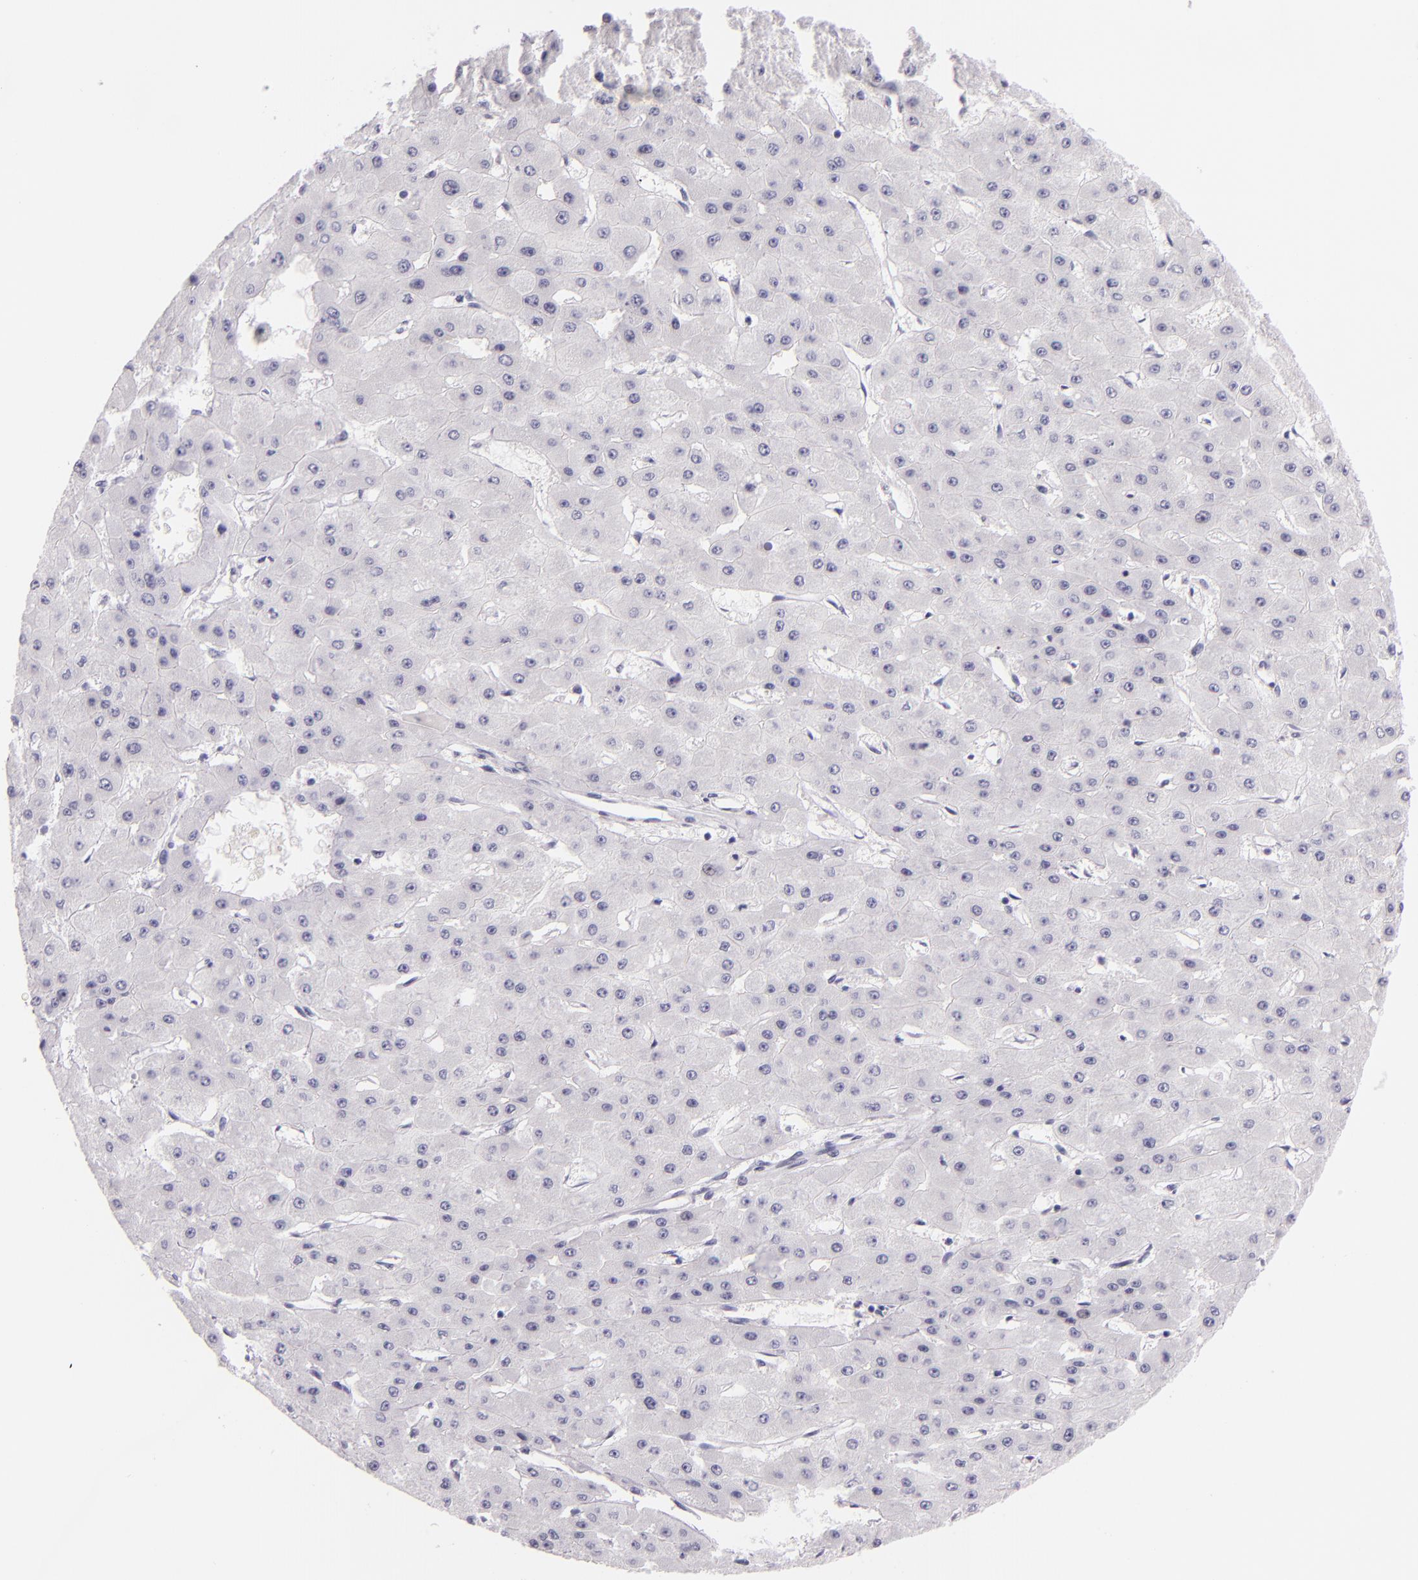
{"staining": {"intensity": "negative", "quantity": "none", "location": "none"}, "tissue": "liver cancer", "cell_type": "Tumor cells", "image_type": "cancer", "snomed": [{"axis": "morphology", "description": "Carcinoma, Hepatocellular, NOS"}, {"axis": "topography", "description": "Liver"}], "caption": "Tumor cells are negative for protein expression in human liver cancer (hepatocellular carcinoma).", "gene": "HSP90AA1", "patient": {"sex": "female", "age": 52}}